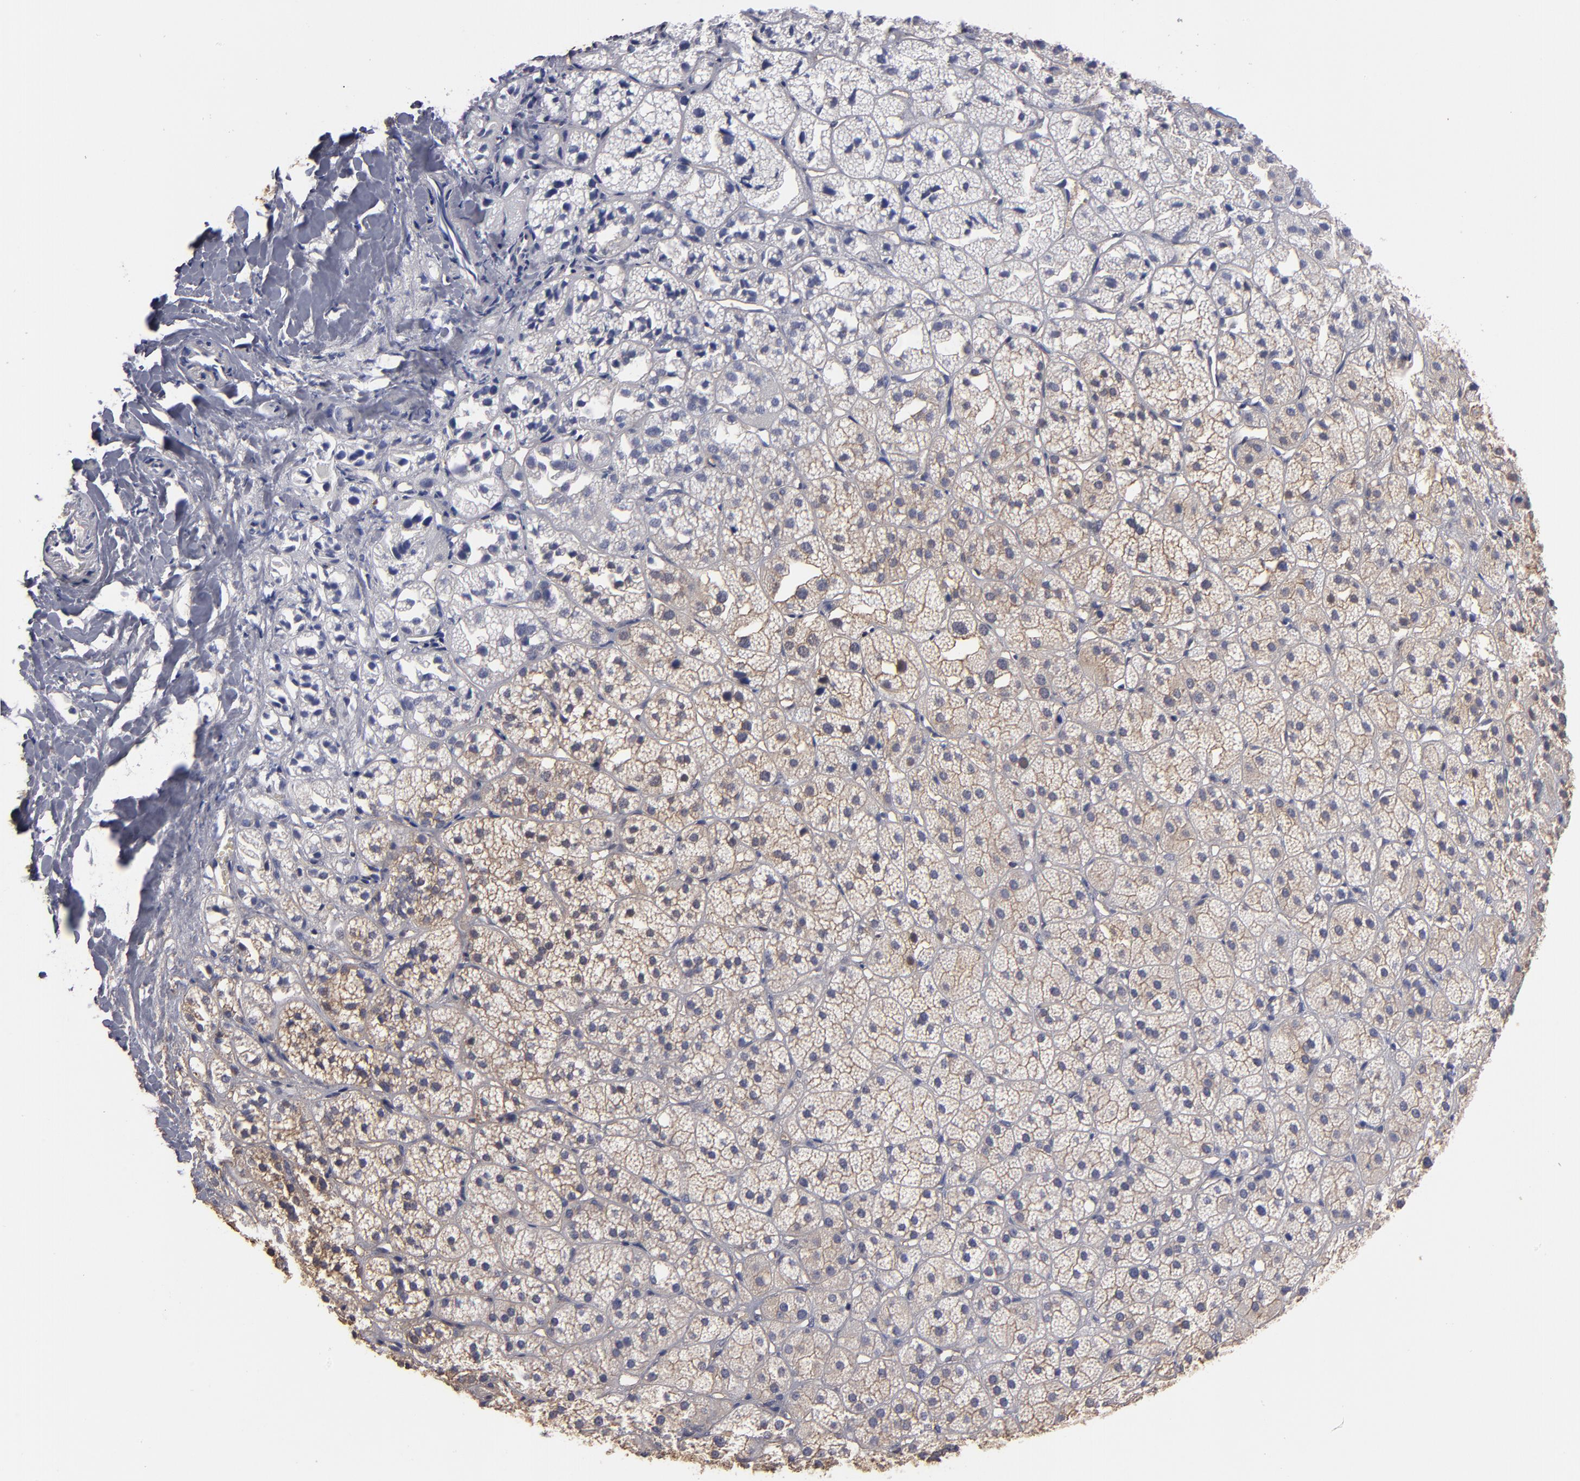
{"staining": {"intensity": "moderate", "quantity": ">75%", "location": "cytoplasmic/membranous"}, "tissue": "adrenal gland", "cell_type": "Glandular cells", "image_type": "normal", "snomed": [{"axis": "morphology", "description": "Normal tissue, NOS"}, {"axis": "topography", "description": "Adrenal gland"}], "caption": "The micrograph exhibits immunohistochemical staining of unremarkable adrenal gland. There is moderate cytoplasmic/membranous expression is identified in about >75% of glandular cells.", "gene": "ESYT2", "patient": {"sex": "female", "age": 71}}